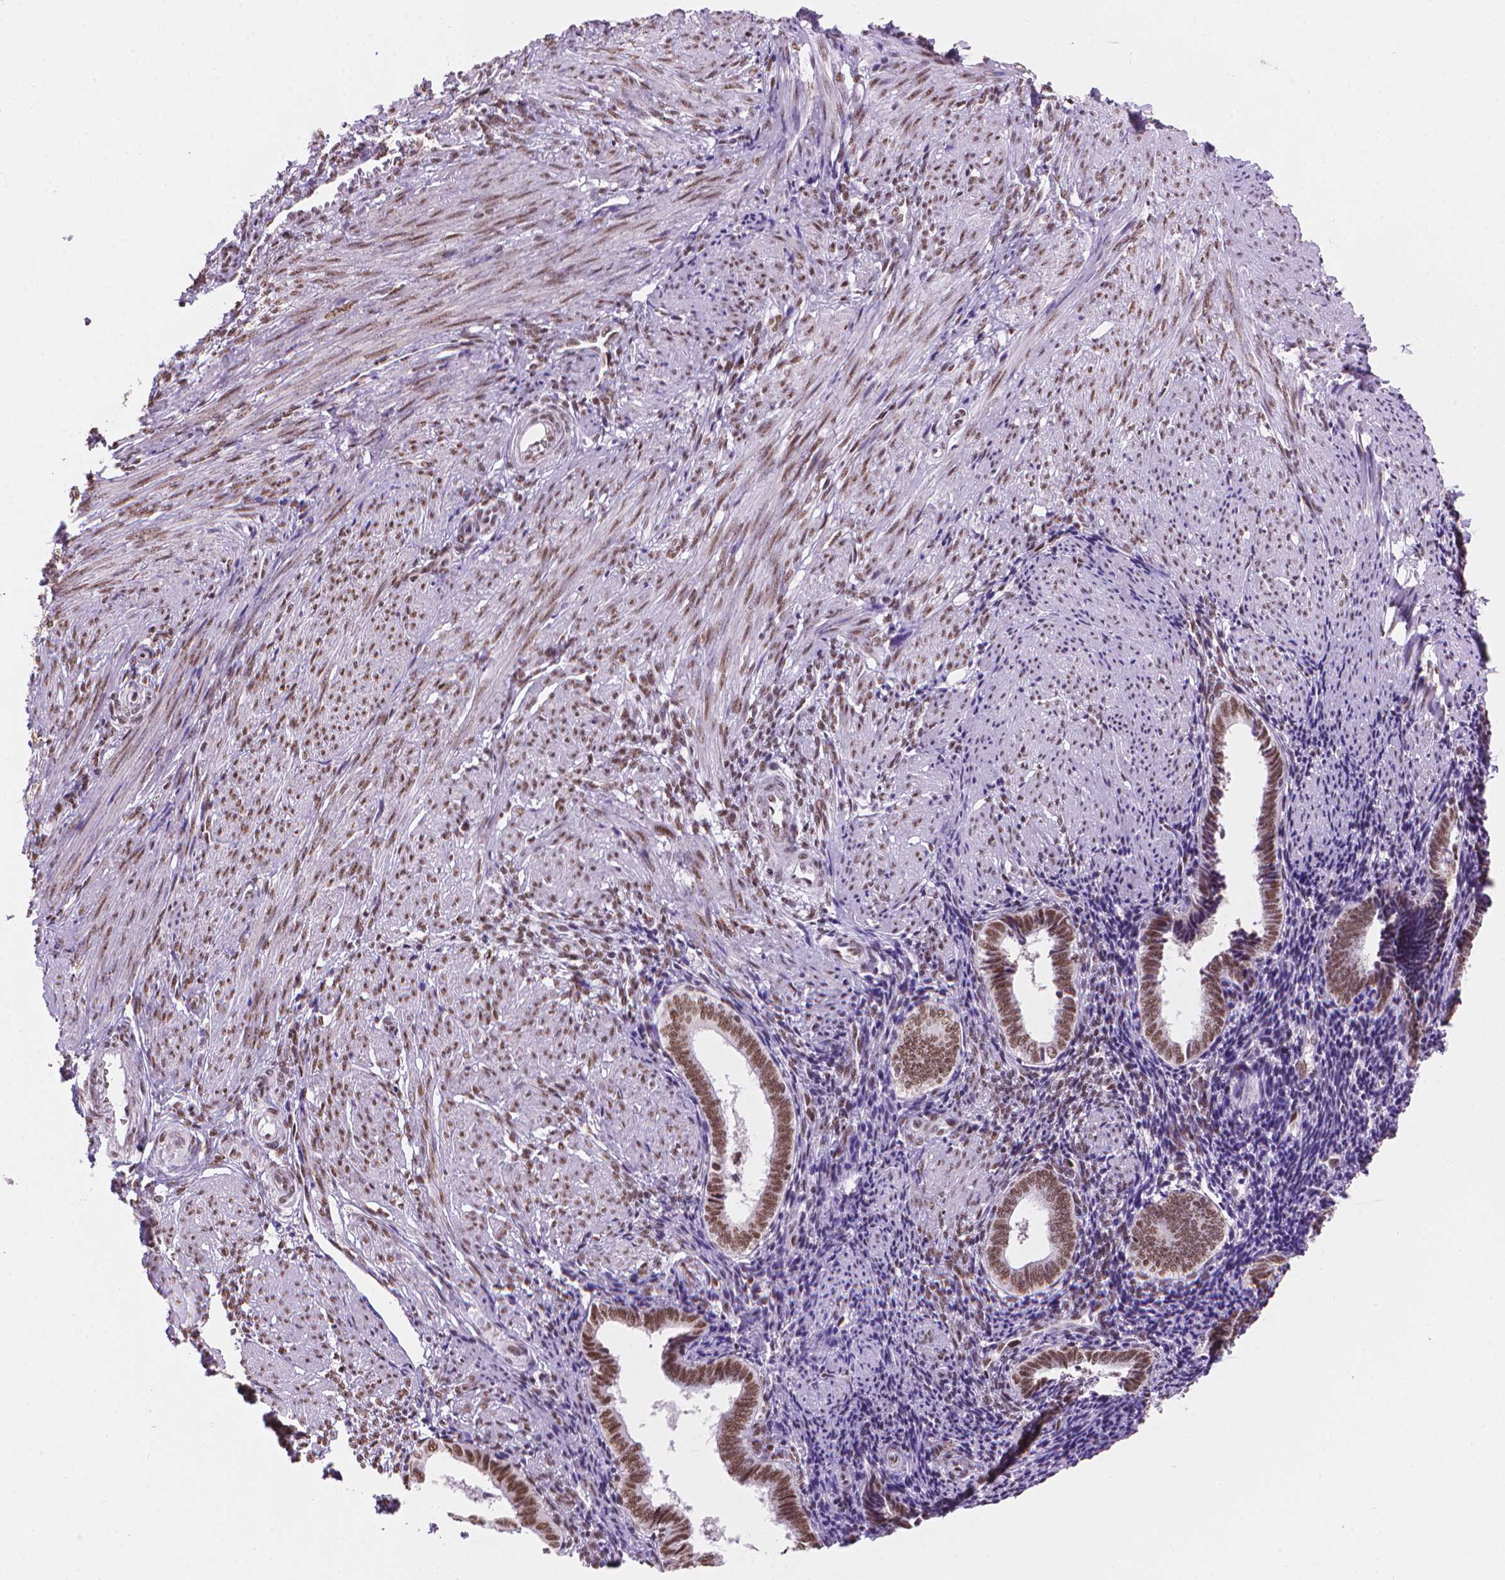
{"staining": {"intensity": "moderate", "quantity": "<25%", "location": "nuclear"}, "tissue": "endometrium", "cell_type": "Cells in endometrial stroma", "image_type": "normal", "snomed": [{"axis": "morphology", "description": "Normal tissue, NOS"}, {"axis": "topography", "description": "Endometrium"}], "caption": "Benign endometrium reveals moderate nuclear positivity in approximately <25% of cells in endometrial stroma, visualized by immunohistochemistry. (brown staining indicates protein expression, while blue staining denotes nuclei).", "gene": "RPA4", "patient": {"sex": "female", "age": 42}}